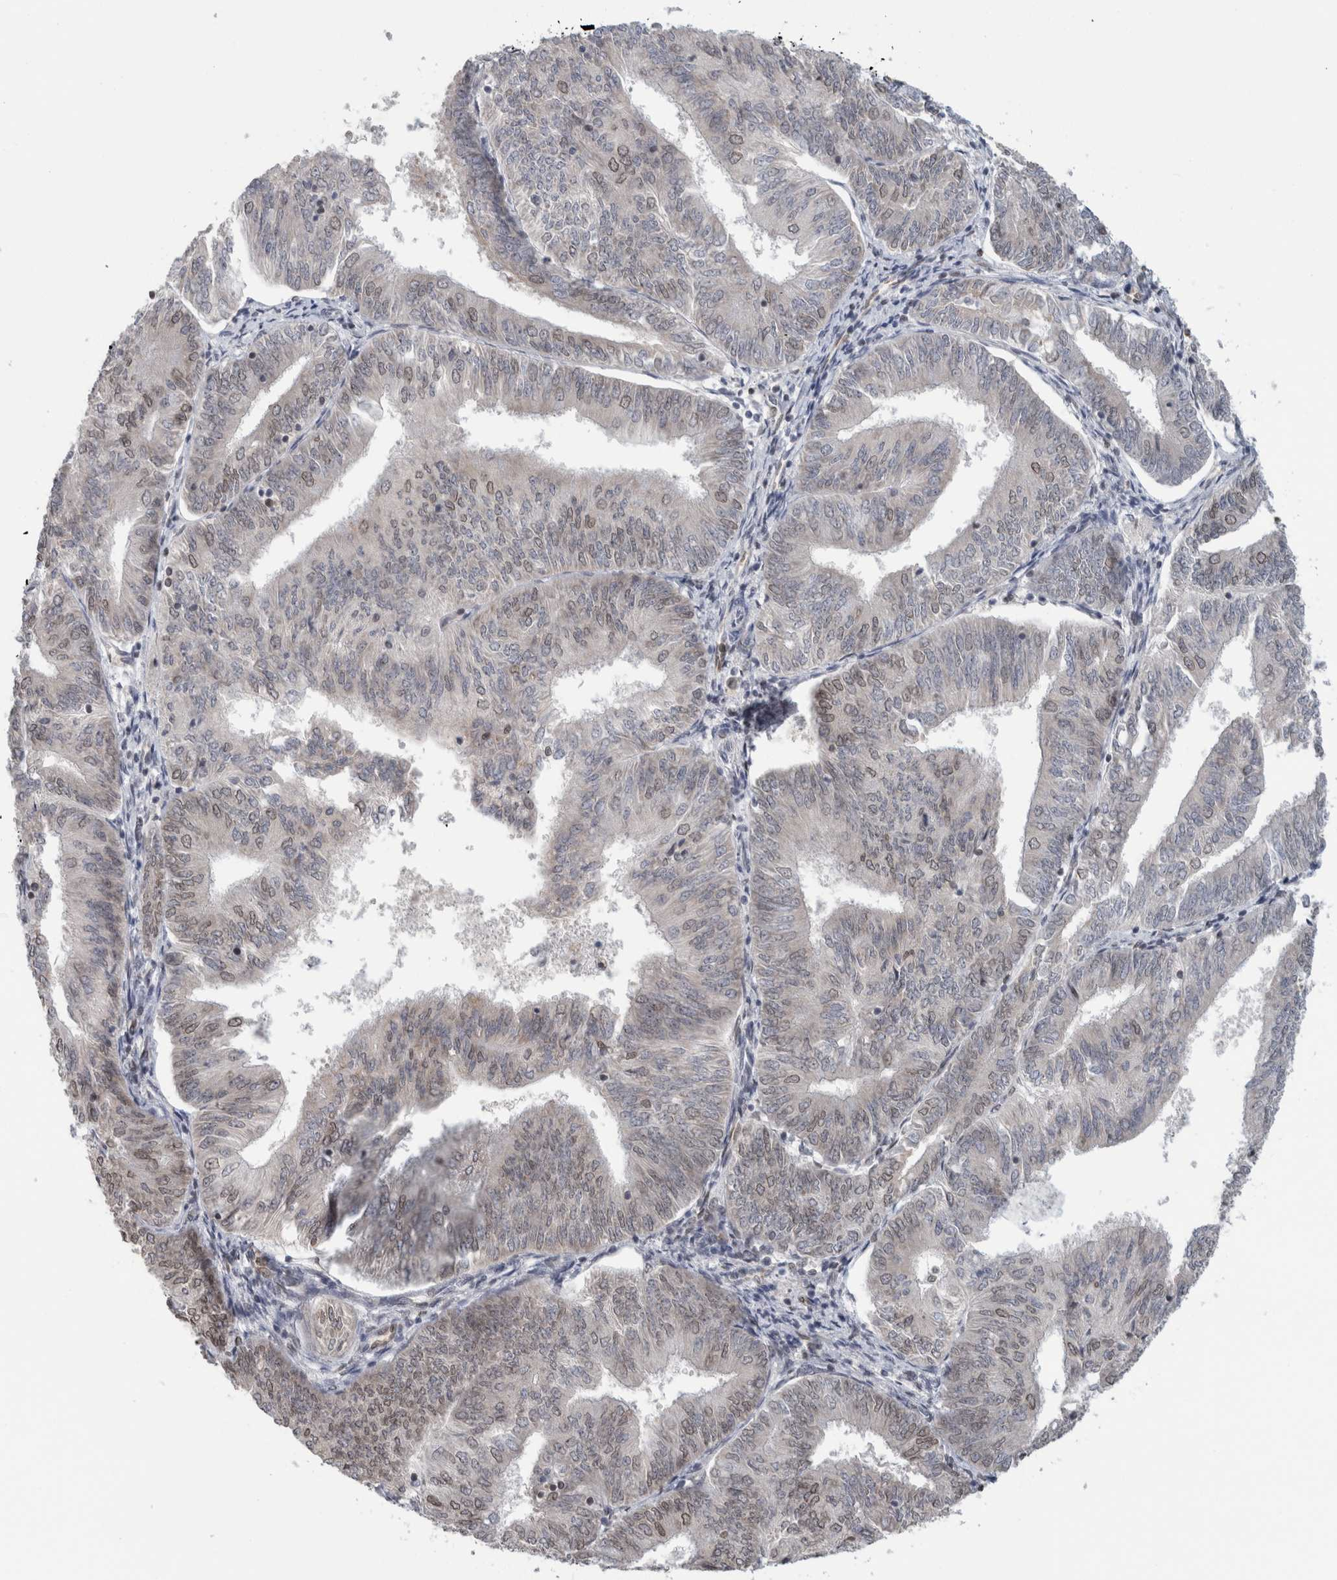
{"staining": {"intensity": "weak", "quantity": "<25%", "location": "cytoplasmic/membranous,nuclear"}, "tissue": "endometrial cancer", "cell_type": "Tumor cells", "image_type": "cancer", "snomed": [{"axis": "morphology", "description": "Adenocarcinoma, NOS"}, {"axis": "topography", "description": "Endometrium"}], "caption": "Immunohistochemistry histopathology image of neoplastic tissue: human adenocarcinoma (endometrial) stained with DAB (3,3'-diaminobenzidine) reveals no significant protein expression in tumor cells.", "gene": "RBMX2", "patient": {"sex": "female", "age": 58}}